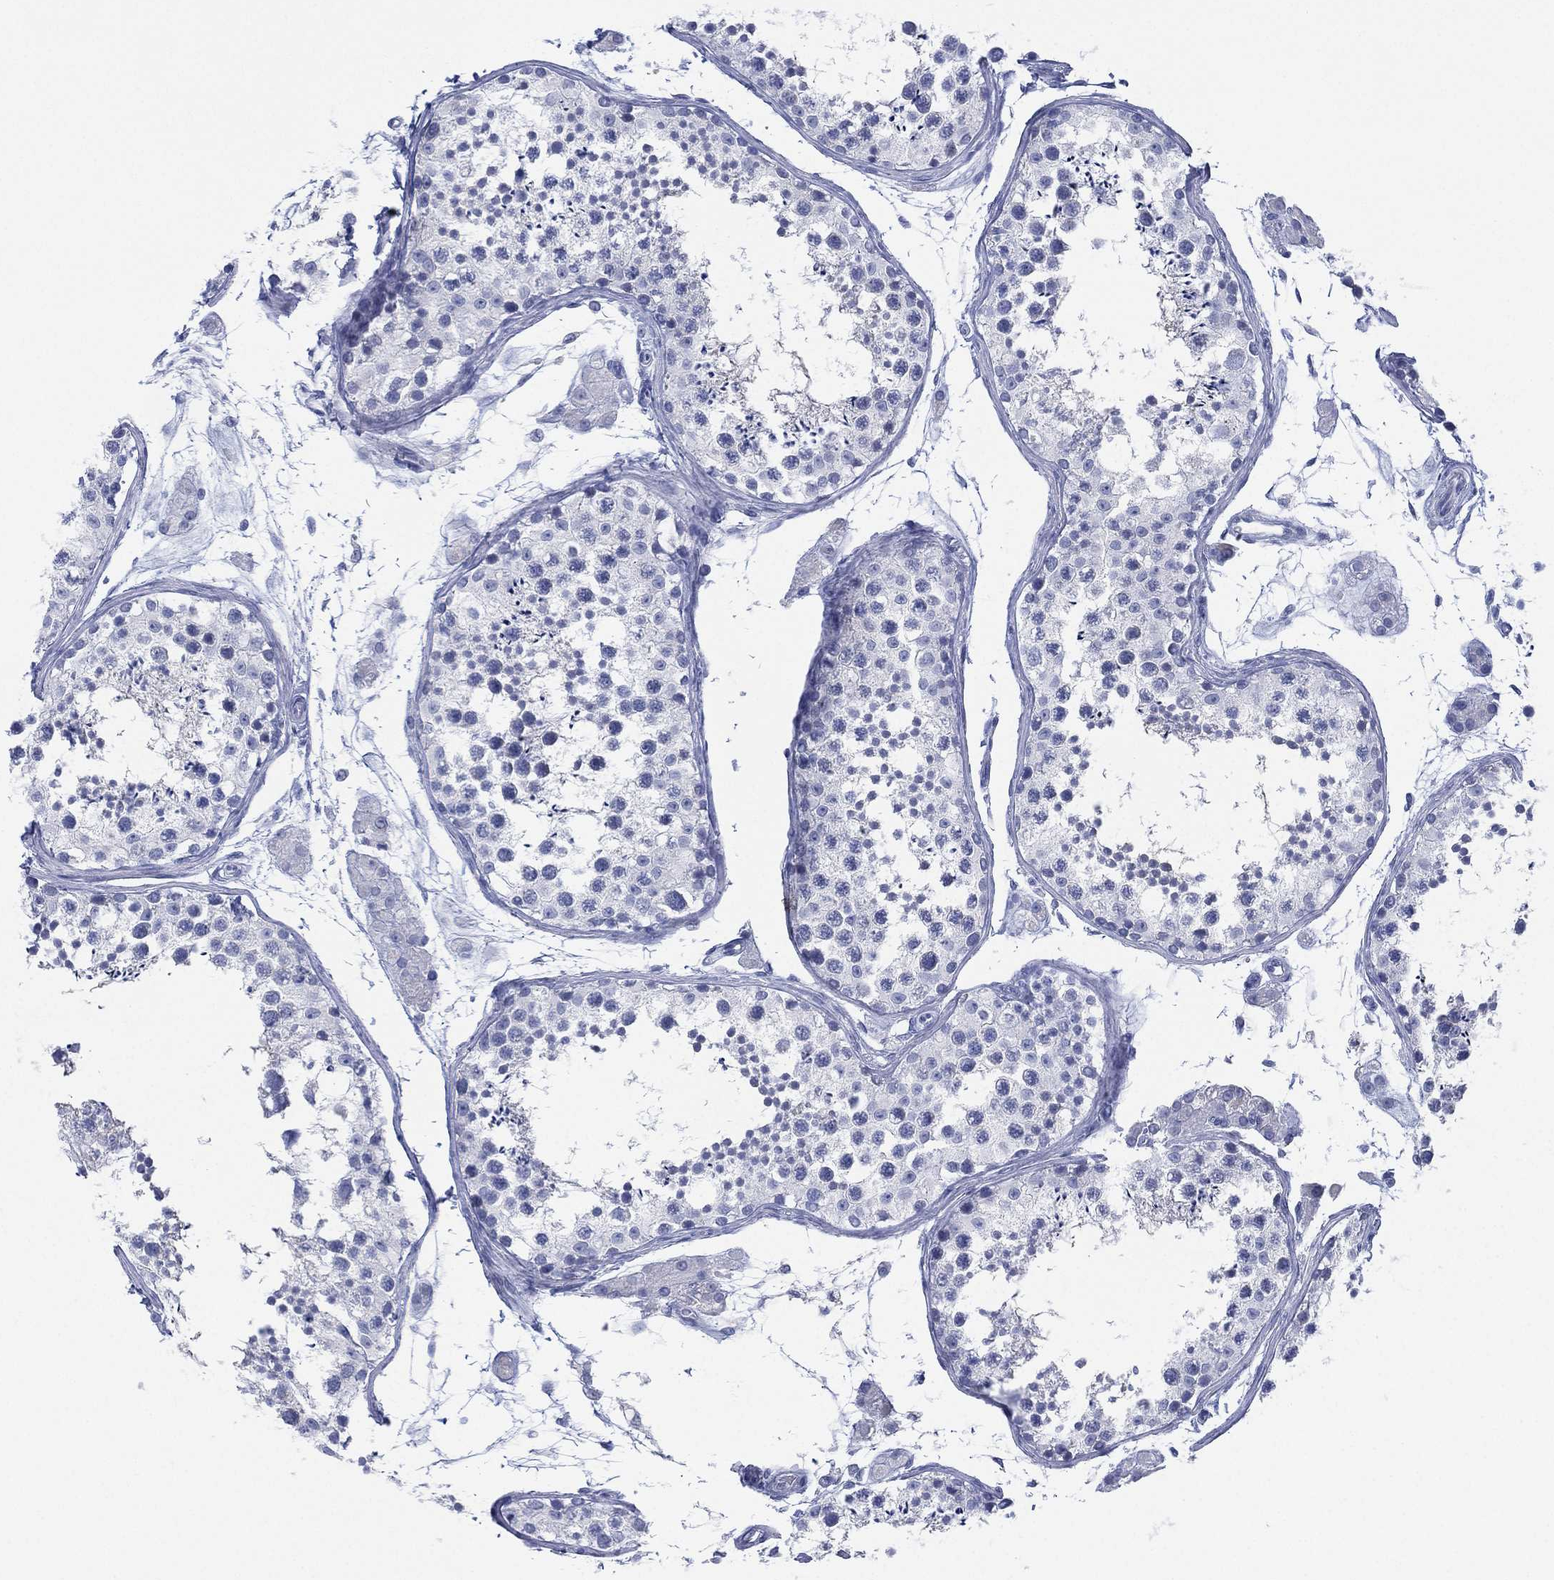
{"staining": {"intensity": "negative", "quantity": "none", "location": "none"}, "tissue": "testis", "cell_type": "Cells in seminiferous ducts", "image_type": "normal", "snomed": [{"axis": "morphology", "description": "Normal tissue, NOS"}, {"axis": "topography", "description": "Testis"}], "caption": "This is an IHC micrograph of unremarkable human testis. There is no expression in cells in seminiferous ducts.", "gene": "SEPTIN1", "patient": {"sex": "male", "age": 41}}